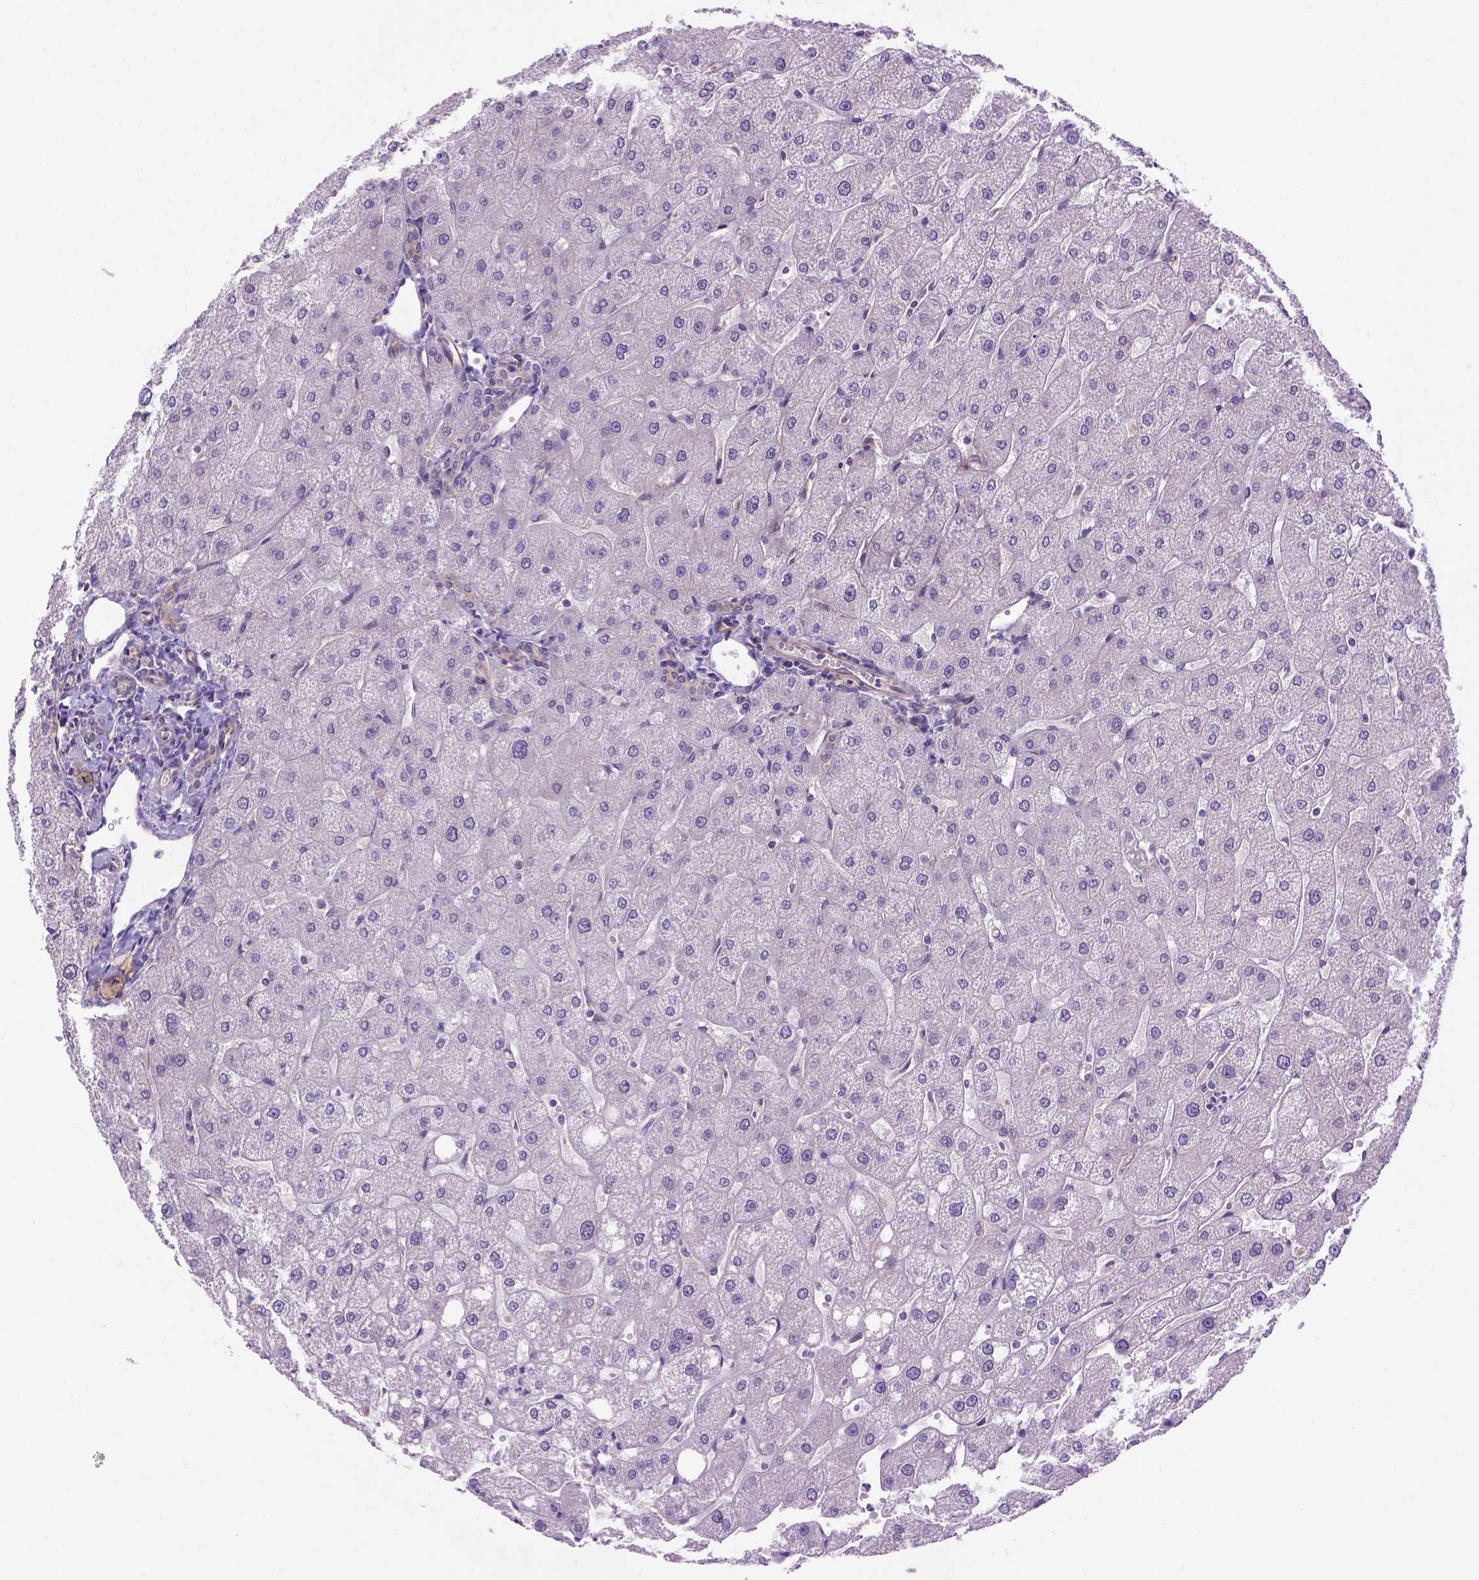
{"staining": {"intensity": "negative", "quantity": "none", "location": "none"}, "tissue": "liver", "cell_type": "Cholangiocytes", "image_type": "normal", "snomed": [{"axis": "morphology", "description": "Normal tissue, NOS"}, {"axis": "topography", "description": "Liver"}], "caption": "A high-resolution micrograph shows immunohistochemistry staining of normal liver, which shows no significant staining in cholangiocytes.", "gene": "CASKIN2", "patient": {"sex": "male", "age": 67}}